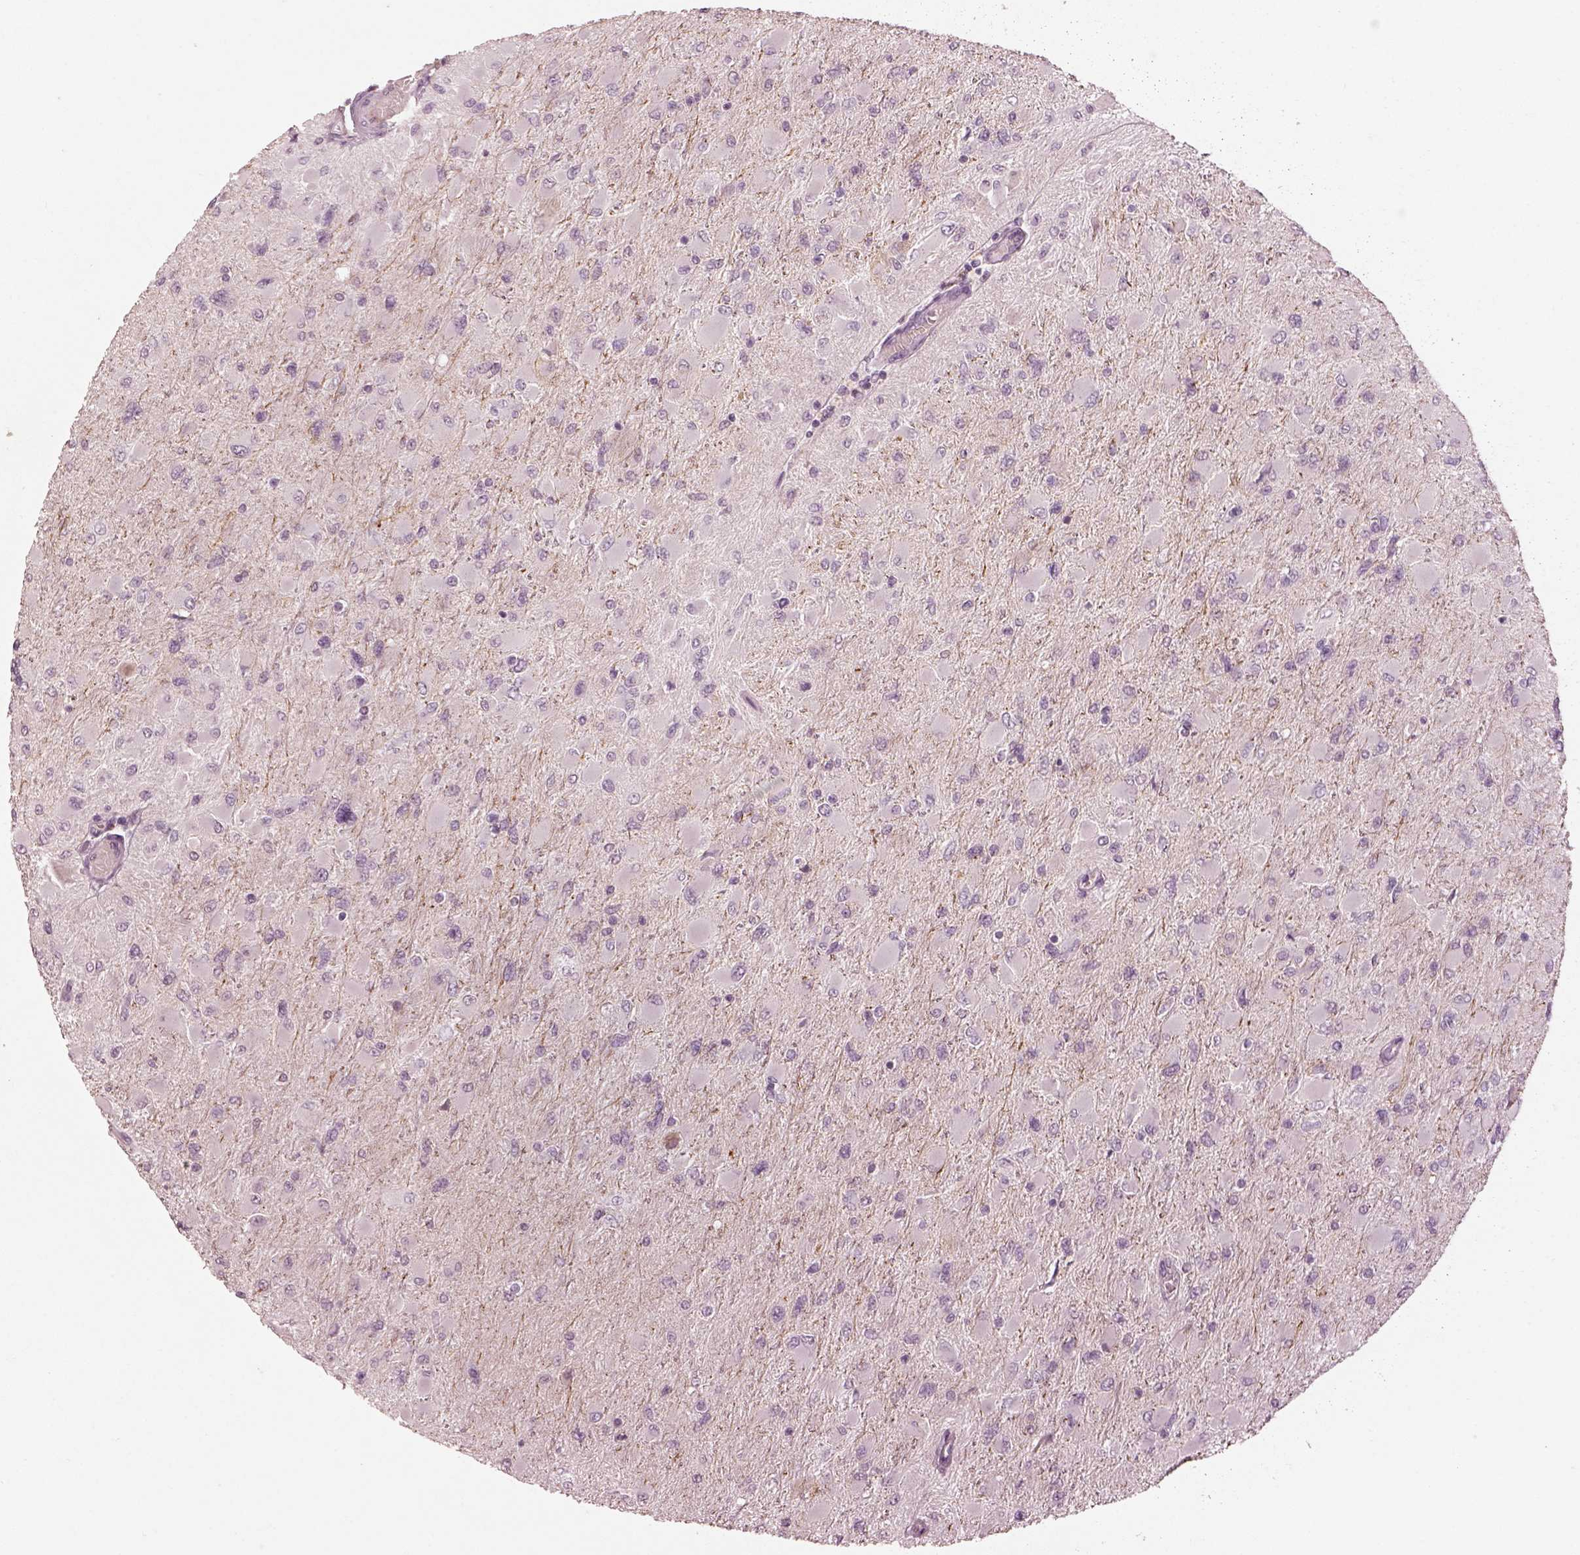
{"staining": {"intensity": "negative", "quantity": "none", "location": "none"}, "tissue": "glioma", "cell_type": "Tumor cells", "image_type": "cancer", "snomed": [{"axis": "morphology", "description": "Glioma, malignant, High grade"}, {"axis": "topography", "description": "Cerebral cortex"}], "caption": "Immunohistochemical staining of human malignant glioma (high-grade) shows no significant positivity in tumor cells. (Brightfield microscopy of DAB IHC at high magnification).", "gene": "KCNA2", "patient": {"sex": "female", "age": 36}}